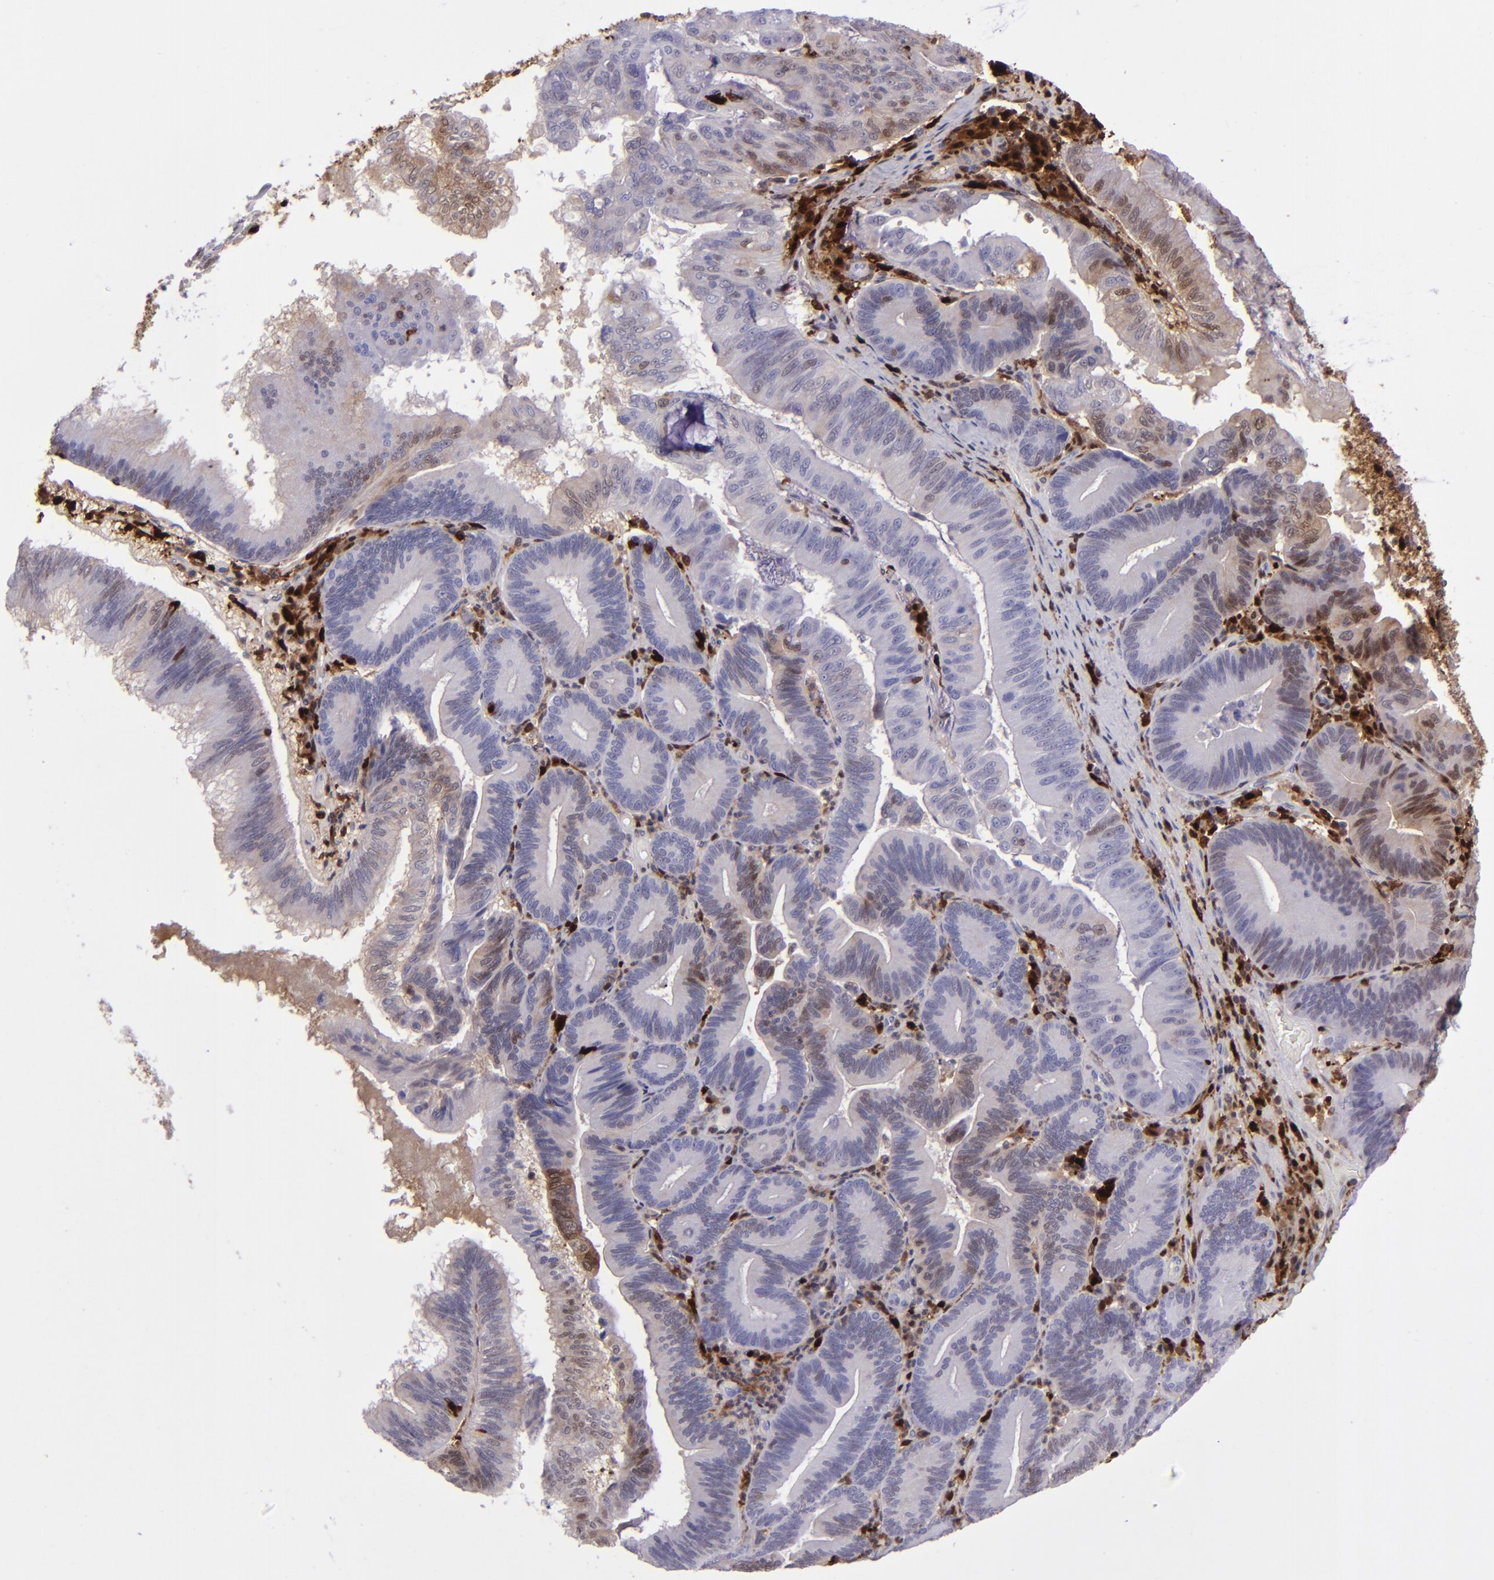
{"staining": {"intensity": "negative", "quantity": "none", "location": "none"}, "tissue": "pancreatic cancer", "cell_type": "Tumor cells", "image_type": "cancer", "snomed": [{"axis": "morphology", "description": "Adenocarcinoma, NOS"}, {"axis": "topography", "description": "Pancreas"}], "caption": "Immunohistochemistry histopathology image of neoplastic tissue: human pancreatic cancer (adenocarcinoma) stained with DAB (3,3'-diaminobenzidine) exhibits no significant protein expression in tumor cells.", "gene": "TYMP", "patient": {"sex": "male", "age": 82}}